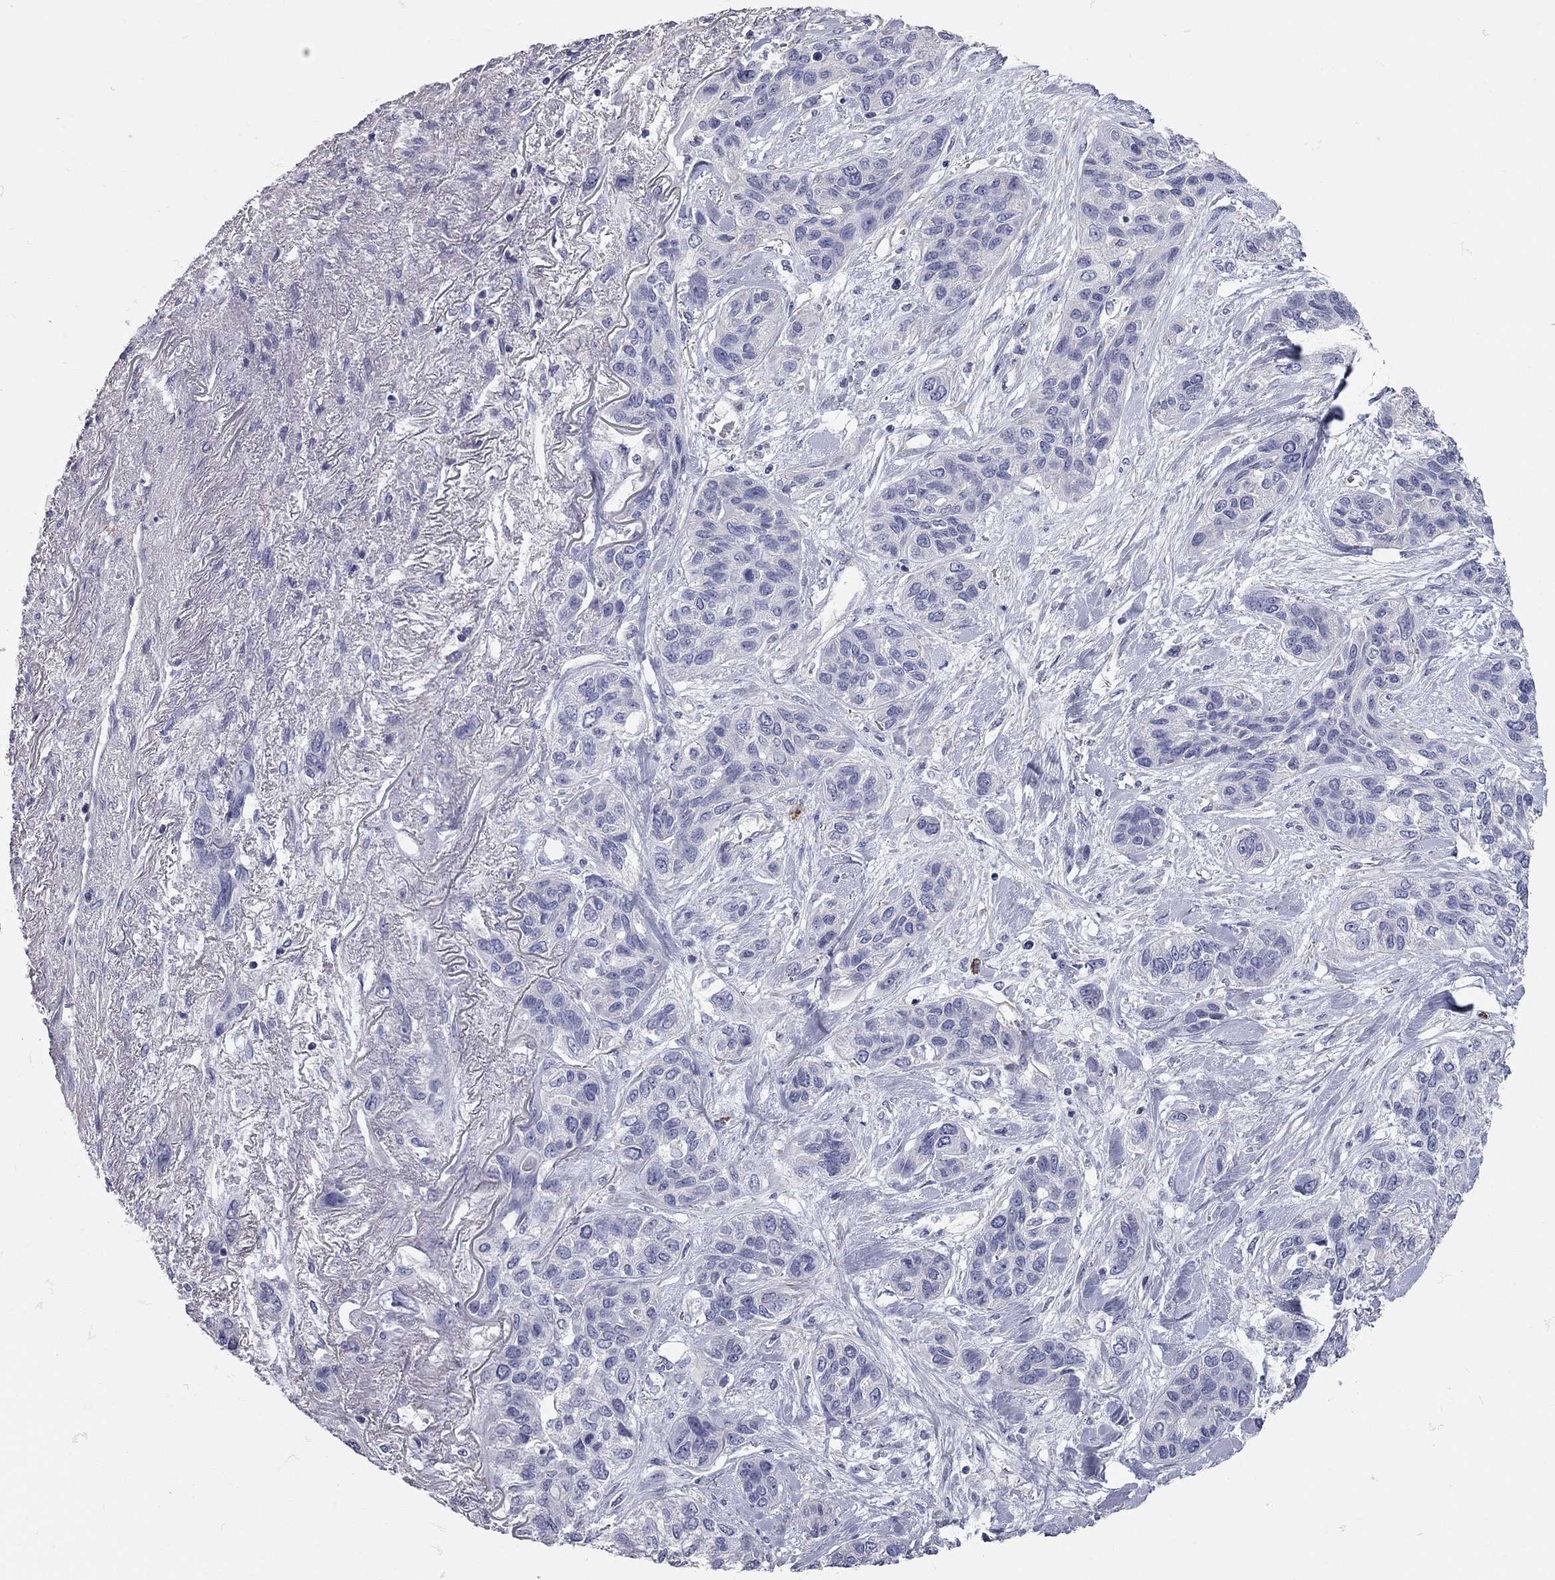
{"staining": {"intensity": "negative", "quantity": "none", "location": "none"}, "tissue": "lung cancer", "cell_type": "Tumor cells", "image_type": "cancer", "snomed": [{"axis": "morphology", "description": "Squamous cell carcinoma, NOS"}, {"axis": "topography", "description": "Lung"}], "caption": "Tumor cells are negative for brown protein staining in lung squamous cell carcinoma.", "gene": "C10orf90", "patient": {"sex": "female", "age": 70}}